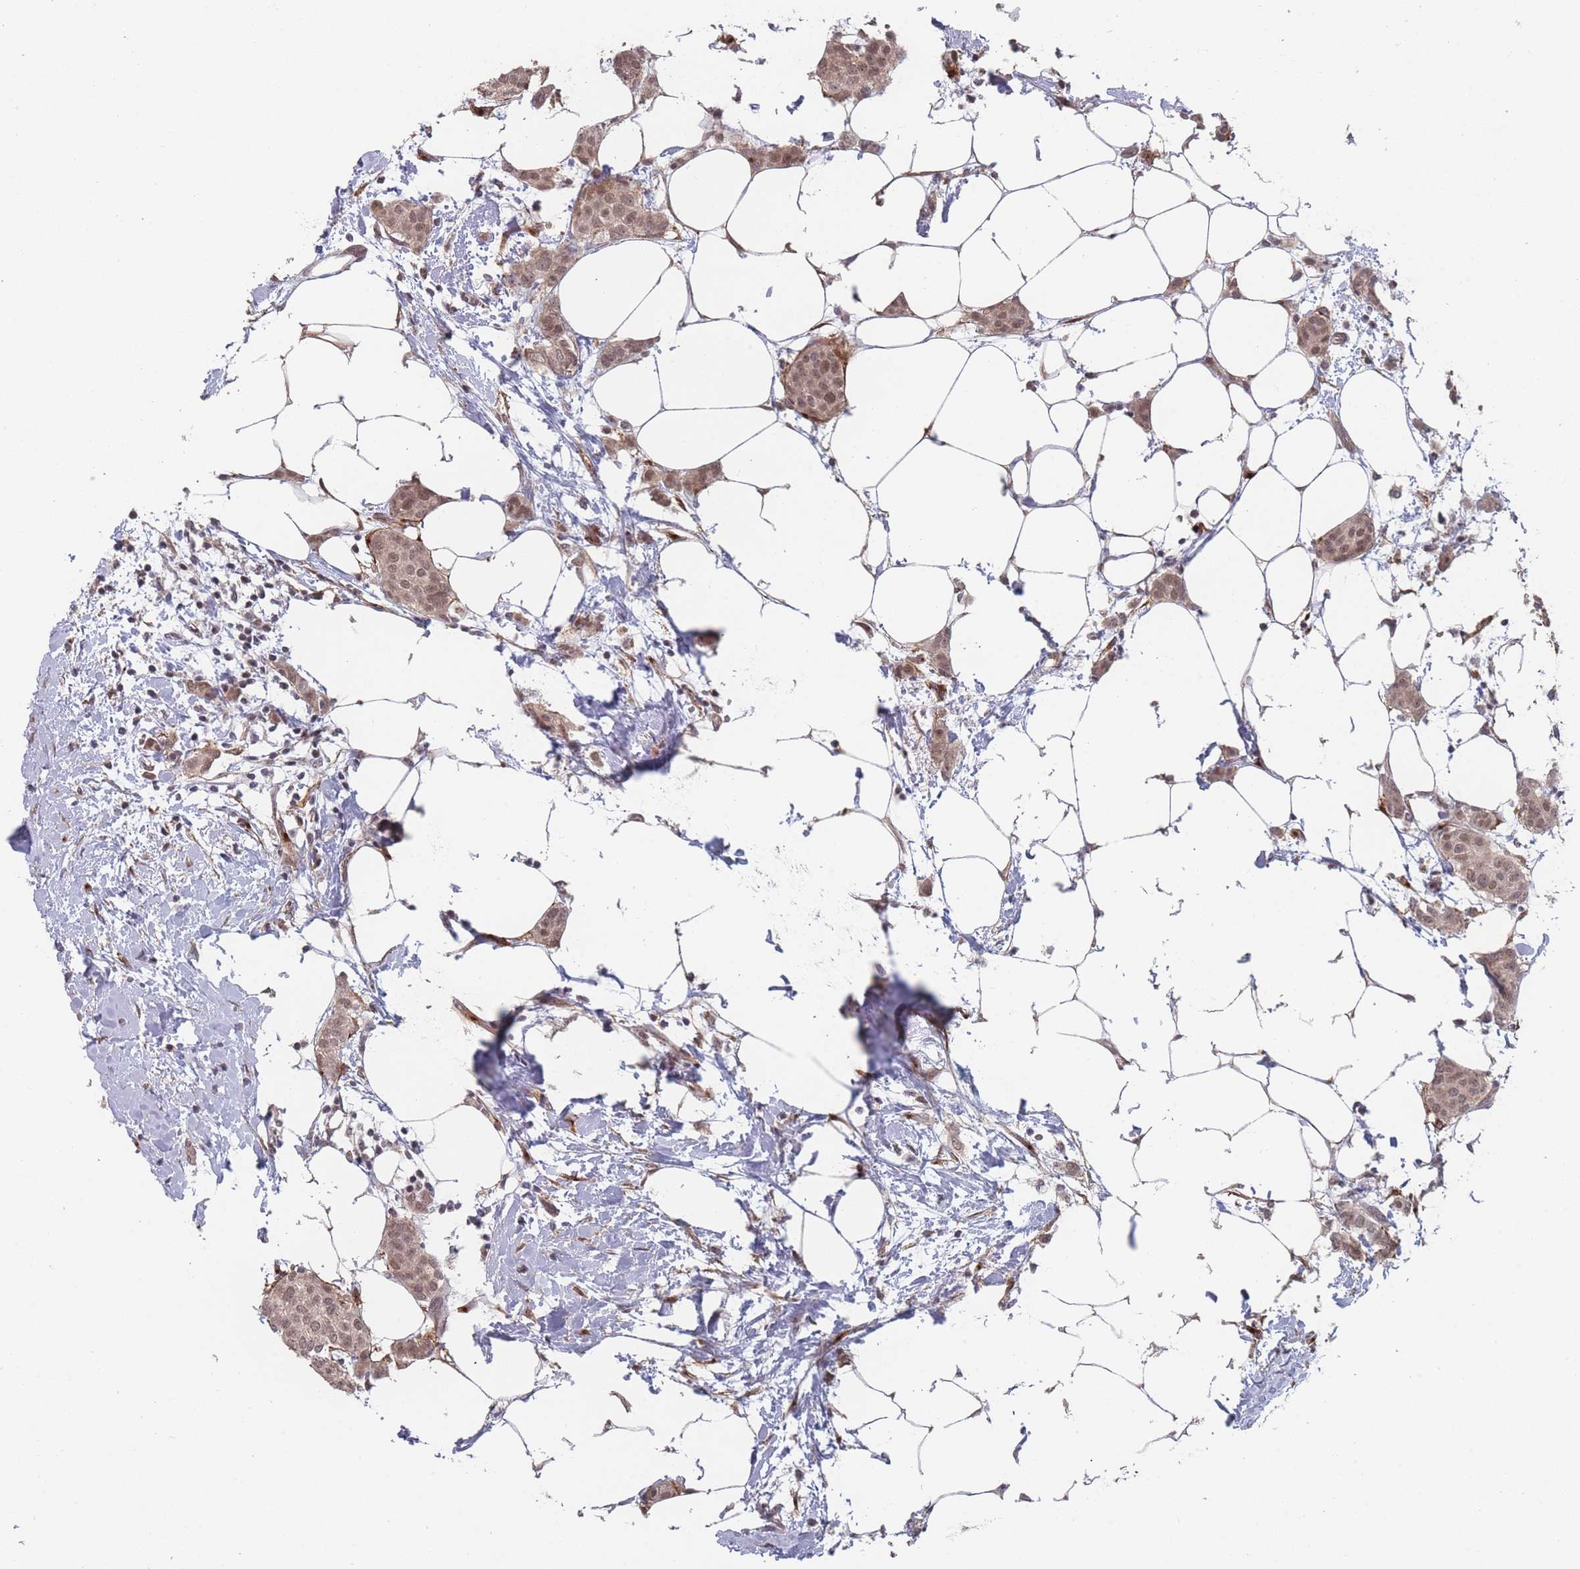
{"staining": {"intensity": "moderate", "quantity": ">75%", "location": "cytoplasmic/membranous,nuclear"}, "tissue": "breast cancer", "cell_type": "Tumor cells", "image_type": "cancer", "snomed": [{"axis": "morphology", "description": "Duct carcinoma"}, {"axis": "topography", "description": "Breast"}], "caption": "Protein expression analysis of human breast infiltrating ductal carcinoma reveals moderate cytoplasmic/membranous and nuclear expression in approximately >75% of tumor cells.", "gene": "CNTRL", "patient": {"sex": "female", "age": 72}}